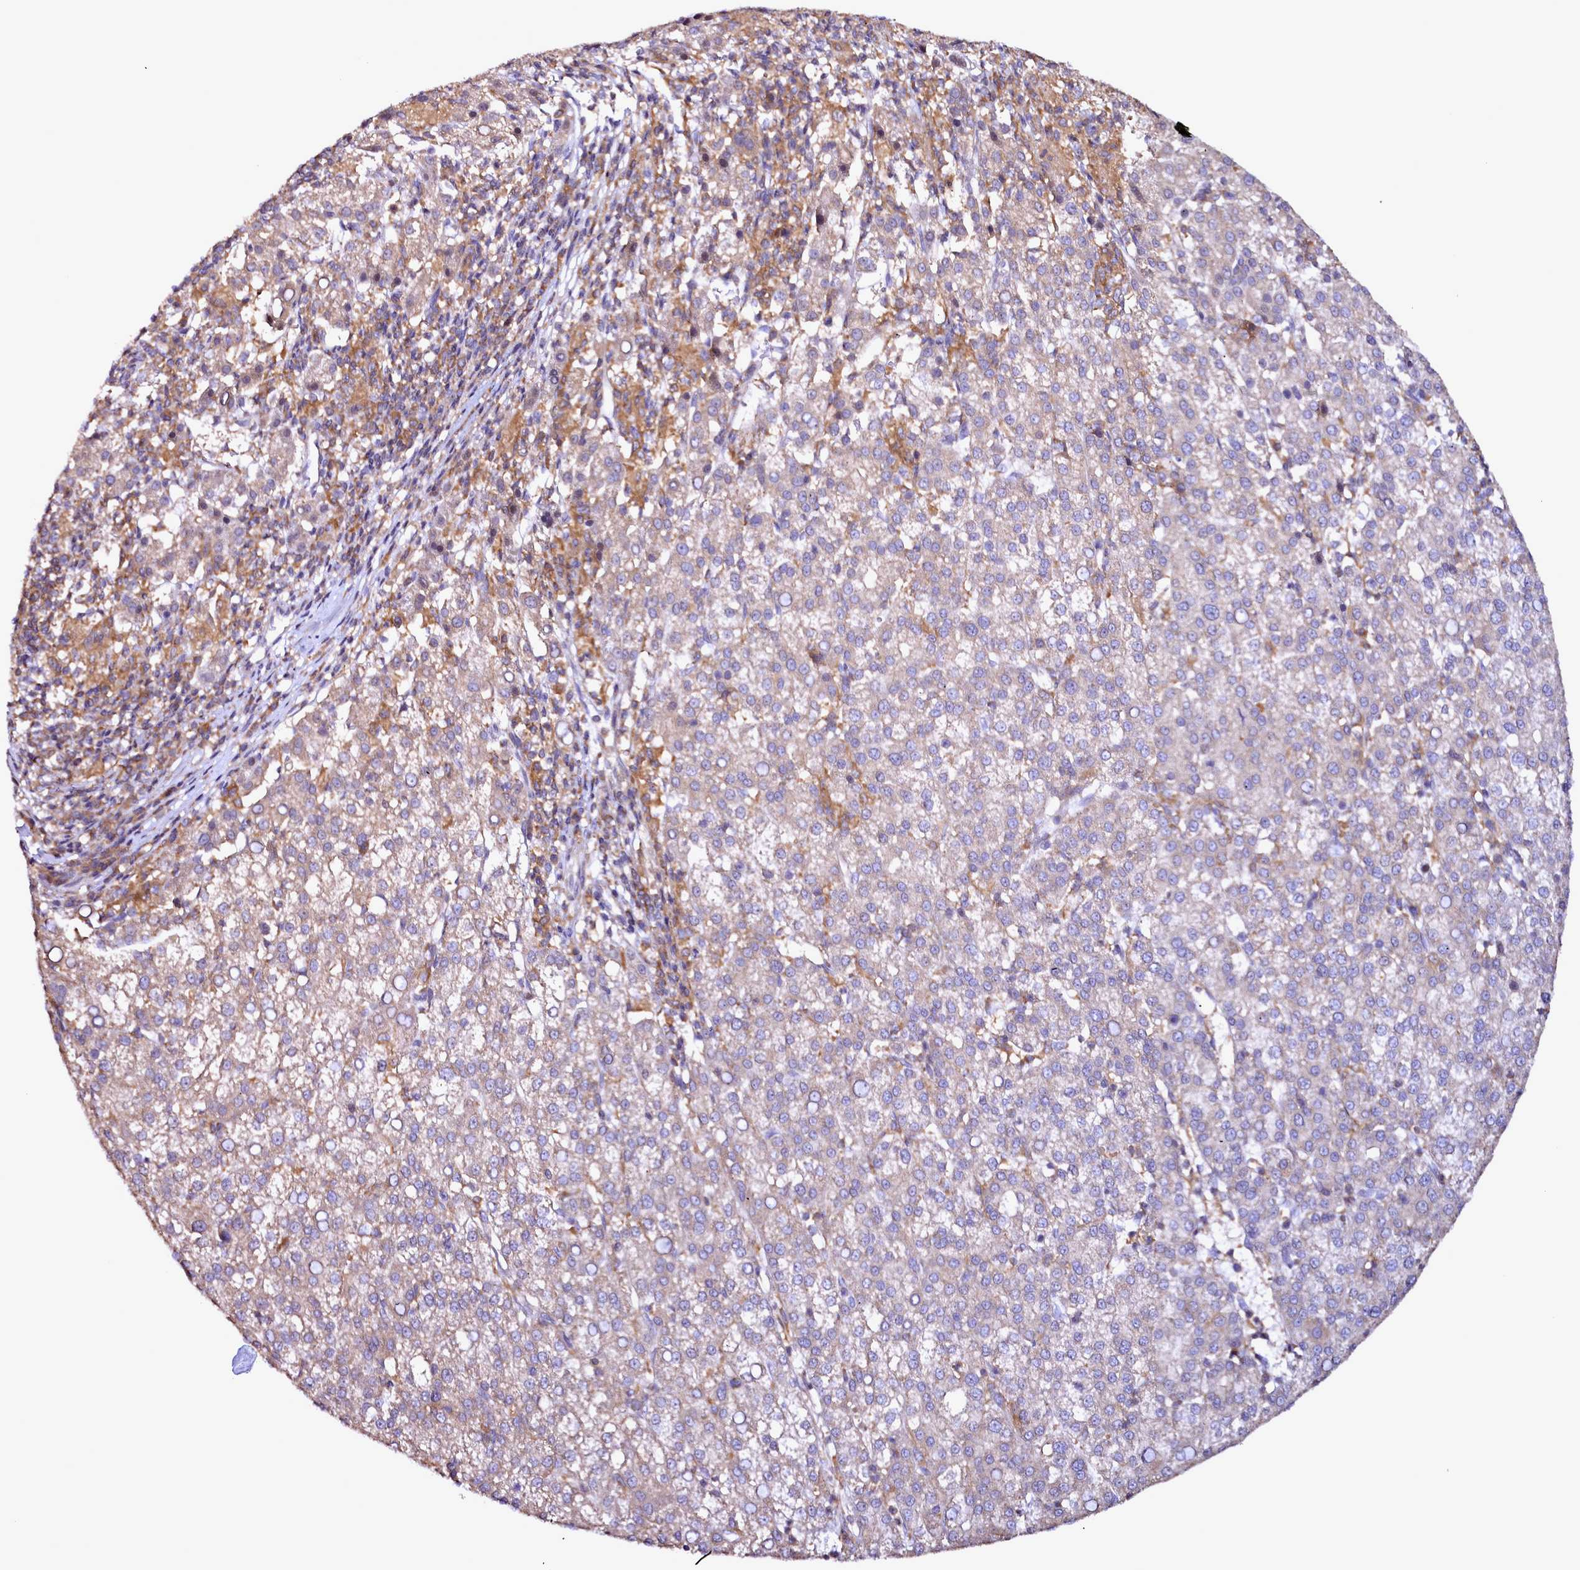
{"staining": {"intensity": "weak", "quantity": "25%-75%", "location": "cytoplasmic/membranous"}, "tissue": "liver cancer", "cell_type": "Tumor cells", "image_type": "cancer", "snomed": [{"axis": "morphology", "description": "Carcinoma, Hepatocellular, NOS"}, {"axis": "topography", "description": "Liver"}], "caption": "High-power microscopy captured an immunohistochemistry (IHC) image of liver cancer (hepatocellular carcinoma), revealing weak cytoplasmic/membranous staining in approximately 25%-75% of tumor cells.", "gene": "NCKAP1L", "patient": {"sex": "female", "age": 58}}